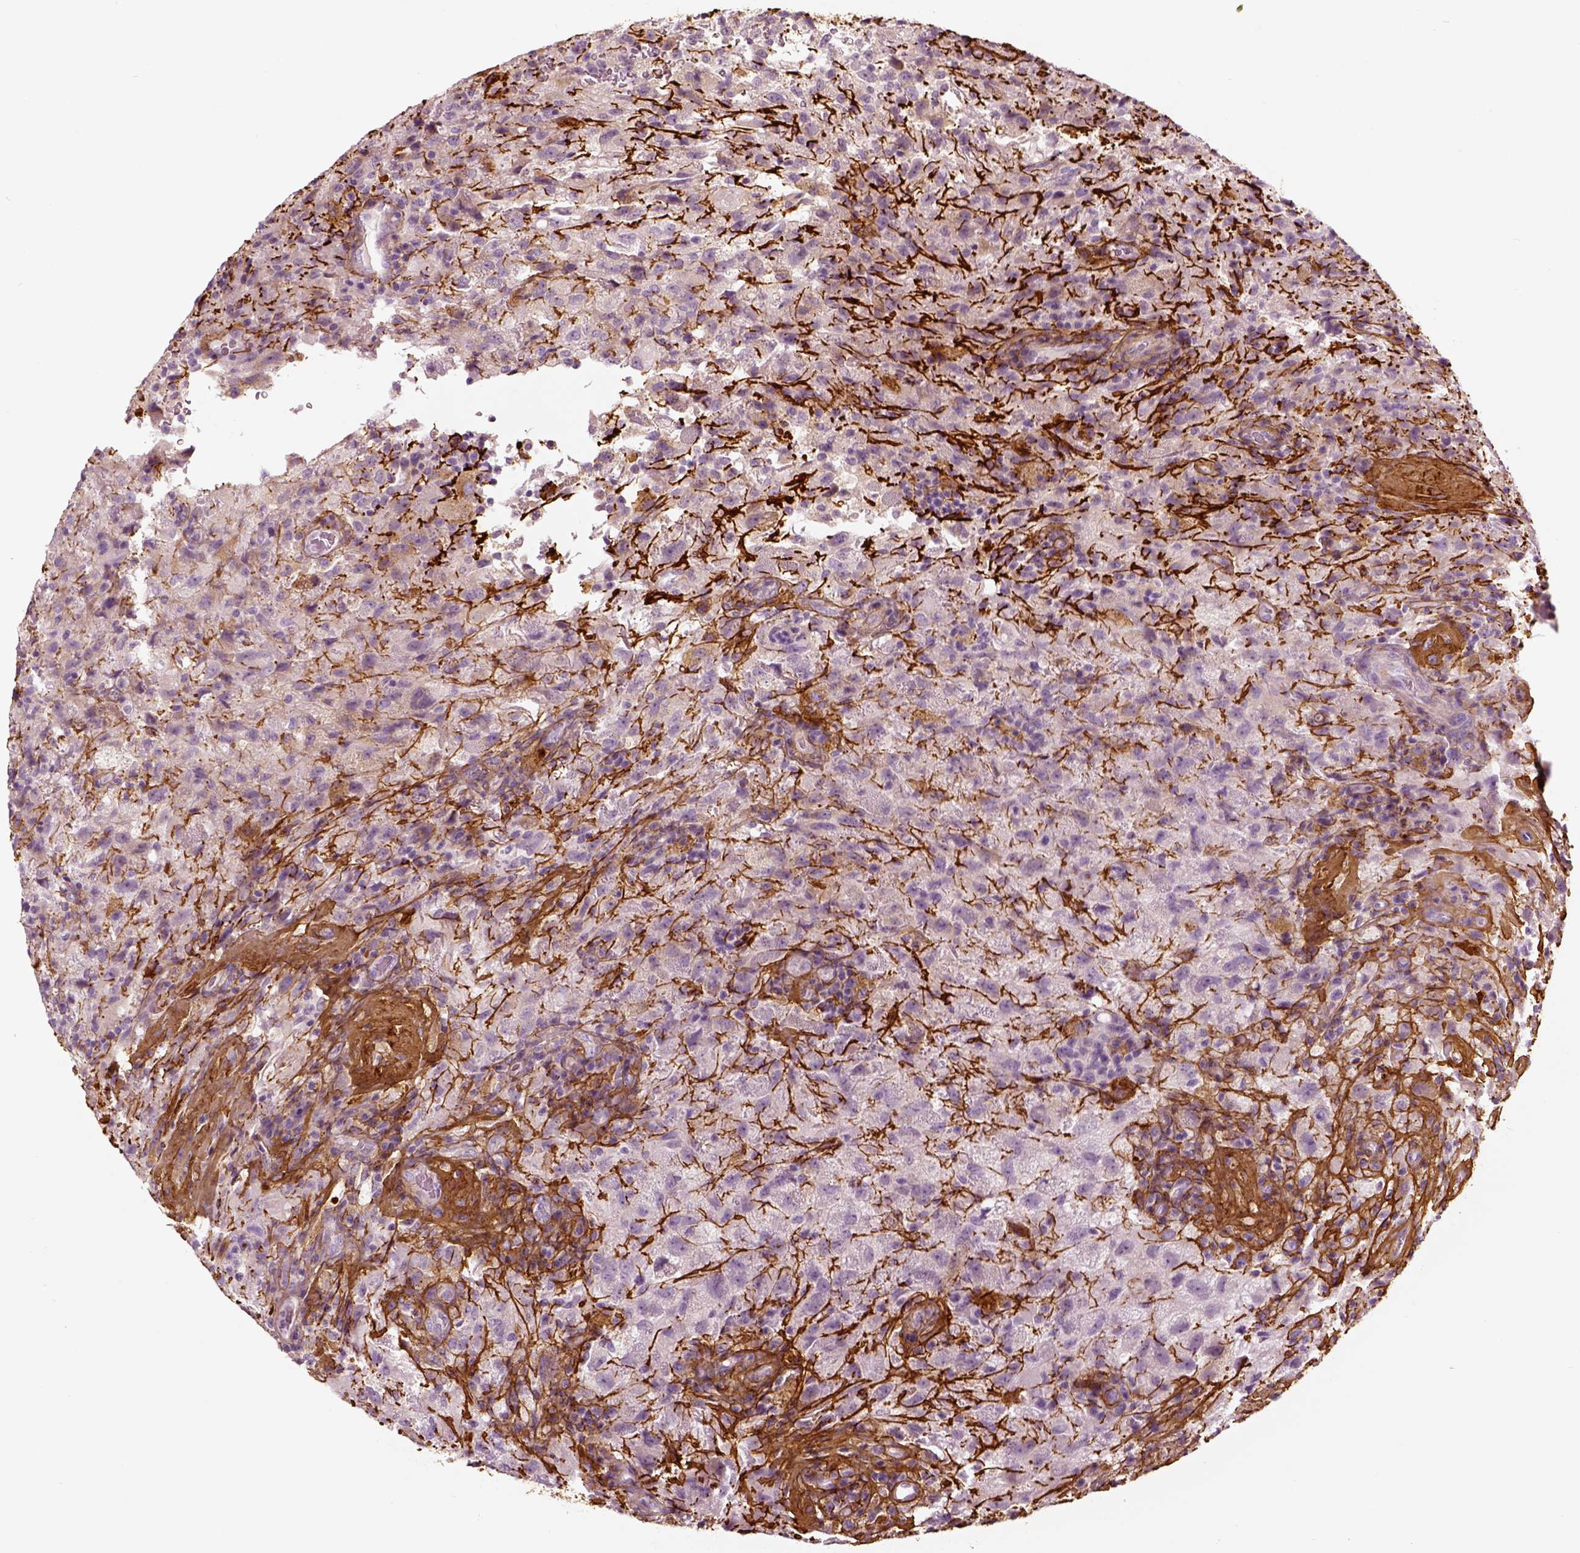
{"staining": {"intensity": "negative", "quantity": "none", "location": "none"}, "tissue": "glioma", "cell_type": "Tumor cells", "image_type": "cancer", "snomed": [{"axis": "morphology", "description": "Glioma, malignant, High grade"}, {"axis": "topography", "description": "Brain"}], "caption": "Tumor cells are negative for protein expression in human malignant glioma (high-grade). Brightfield microscopy of IHC stained with DAB (3,3'-diaminobenzidine) (brown) and hematoxylin (blue), captured at high magnification.", "gene": "COL6A2", "patient": {"sex": "male", "age": 68}}